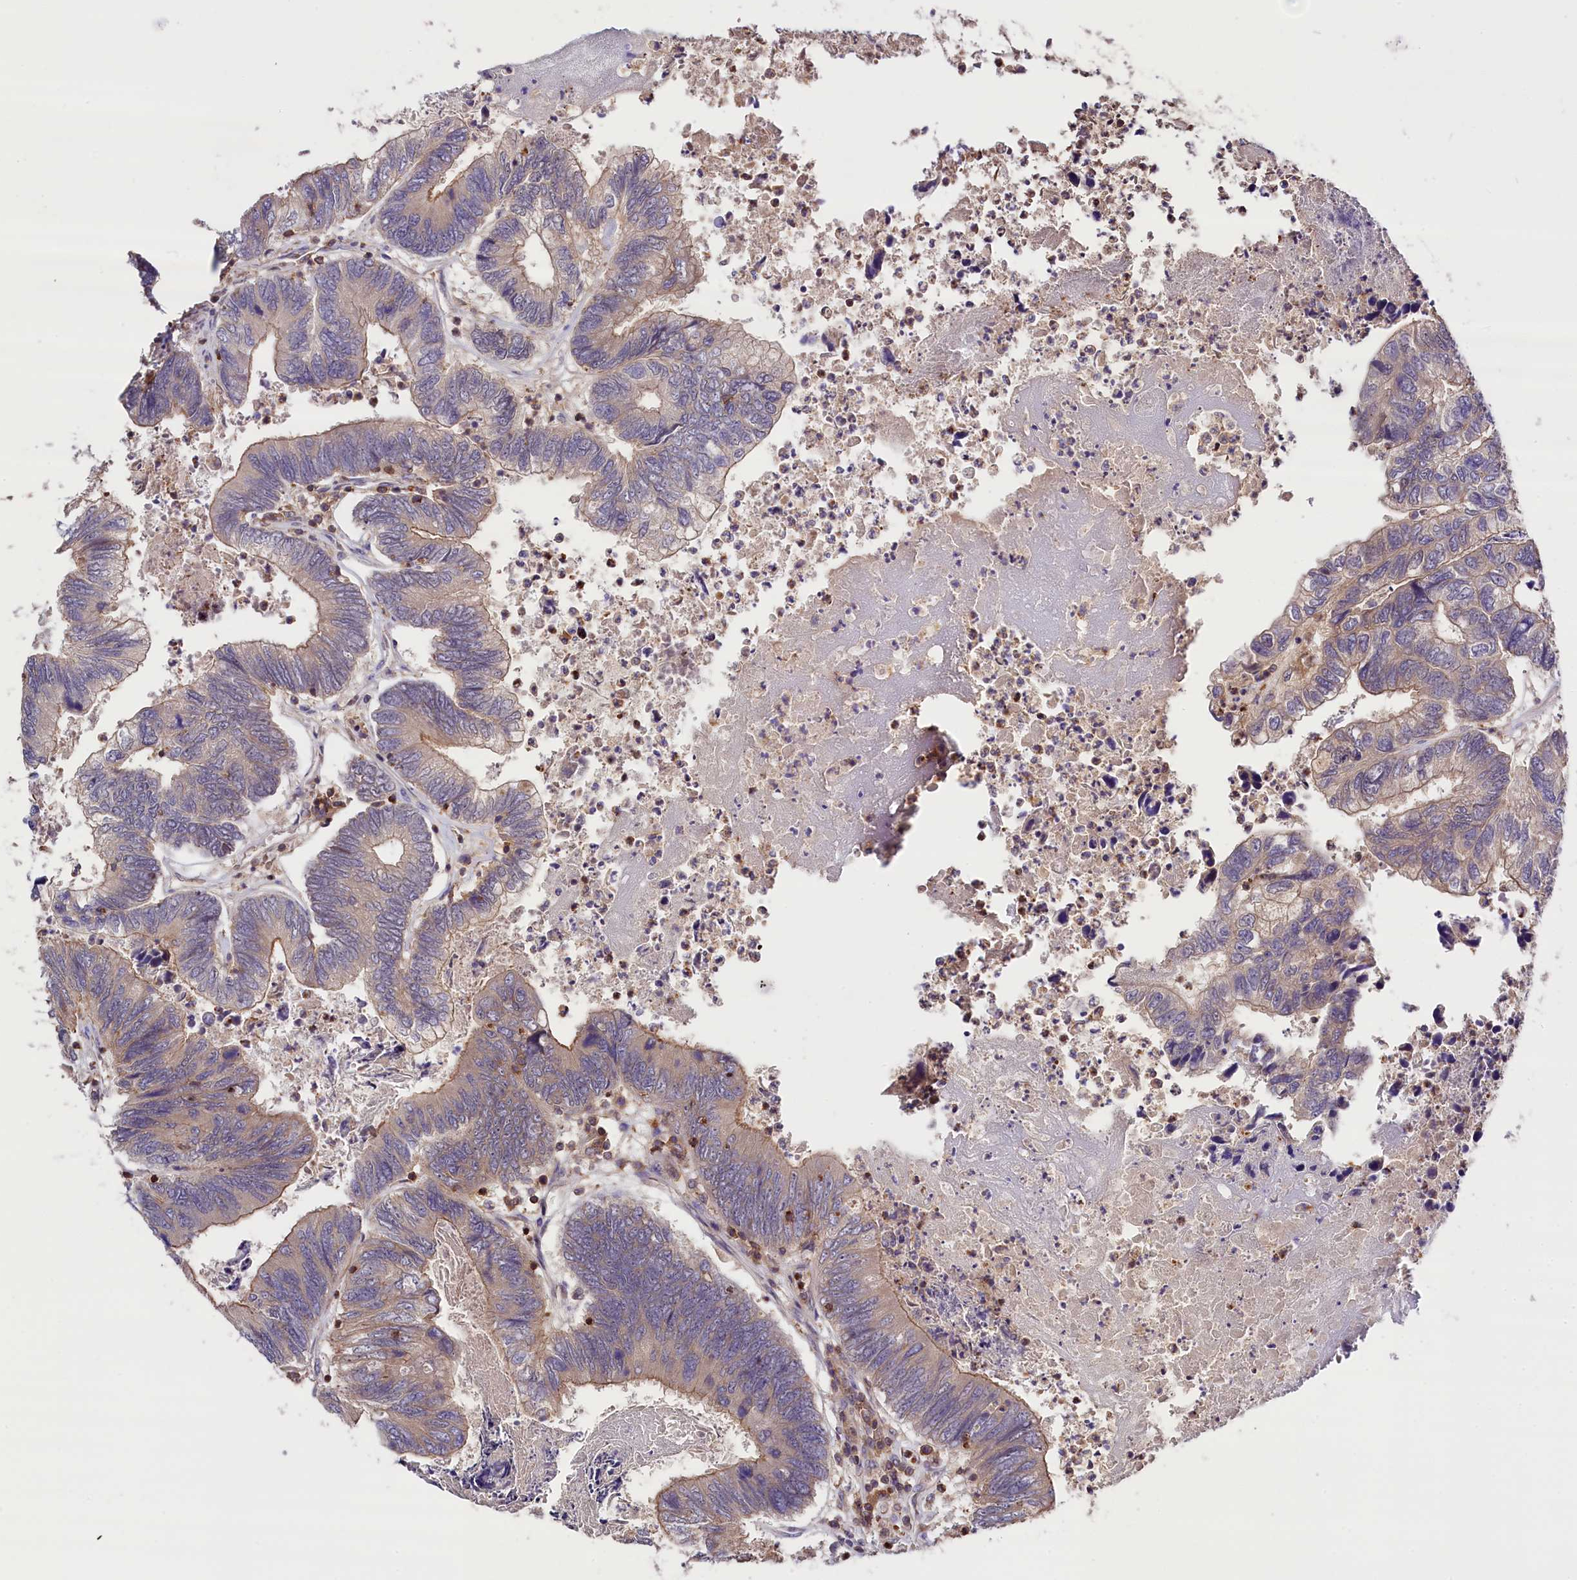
{"staining": {"intensity": "moderate", "quantity": "<25%", "location": "cytoplasmic/membranous"}, "tissue": "colorectal cancer", "cell_type": "Tumor cells", "image_type": "cancer", "snomed": [{"axis": "morphology", "description": "Adenocarcinoma, NOS"}, {"axis": "topography", "description": "Colon"}], "caption": "The histopathology image reveals immunohistochemical staining of colorectal adenocarcinoma. There is moderate cytoplasmic/membranous staining is present in about <25% of tumor cells.", "gene": "SKIDA1", "patient": {"sex": "female", "age": 67}}